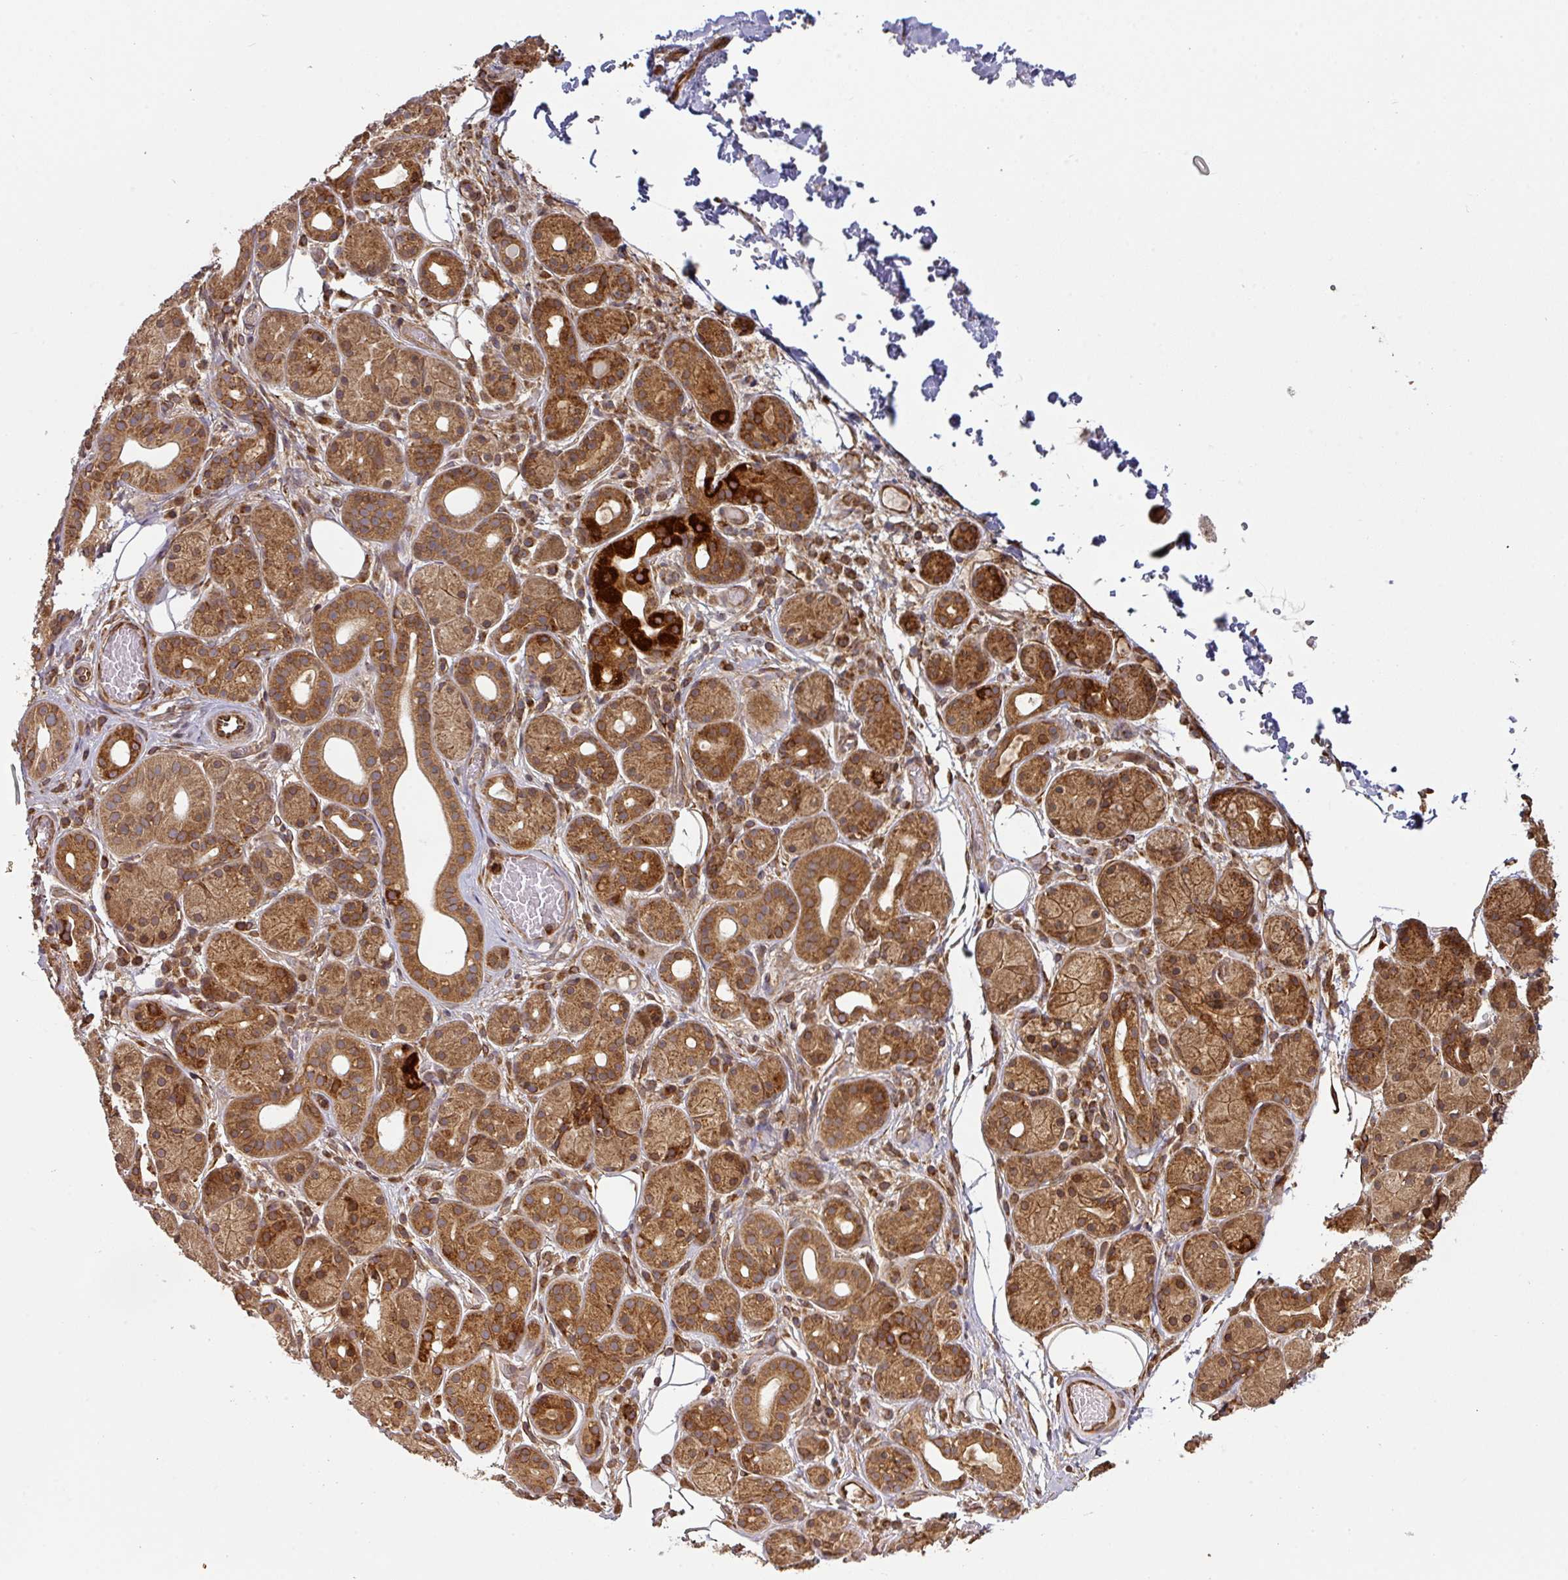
{"staining": {"intensity": "strong", "quantity": ">75%", "location": "cytoplasmic/membranous"}, "tissue": "salivary gland", "cell_type": "Glandular cells", "image_type": "normal", "snomed": [{"axis": "morphology", "description": "Squamous cell carcinoma, NOS"}, {"axis": "topography", "description": "Skin"}, {"axis": "topography", "description": "Head-Neck"}], "caption": "Immunohistochemistry photomicrograph of benign salivary gland: salivary gland stained using immunohistochemistry shows high levels of strong protein expression localized specifically in the cytoplasmic/membranous of glandular cells, appearing as a cytoplasmic/membranous brown color.", "gene": "TRAP1", "patient": {"sex": "male", "age": 80}}